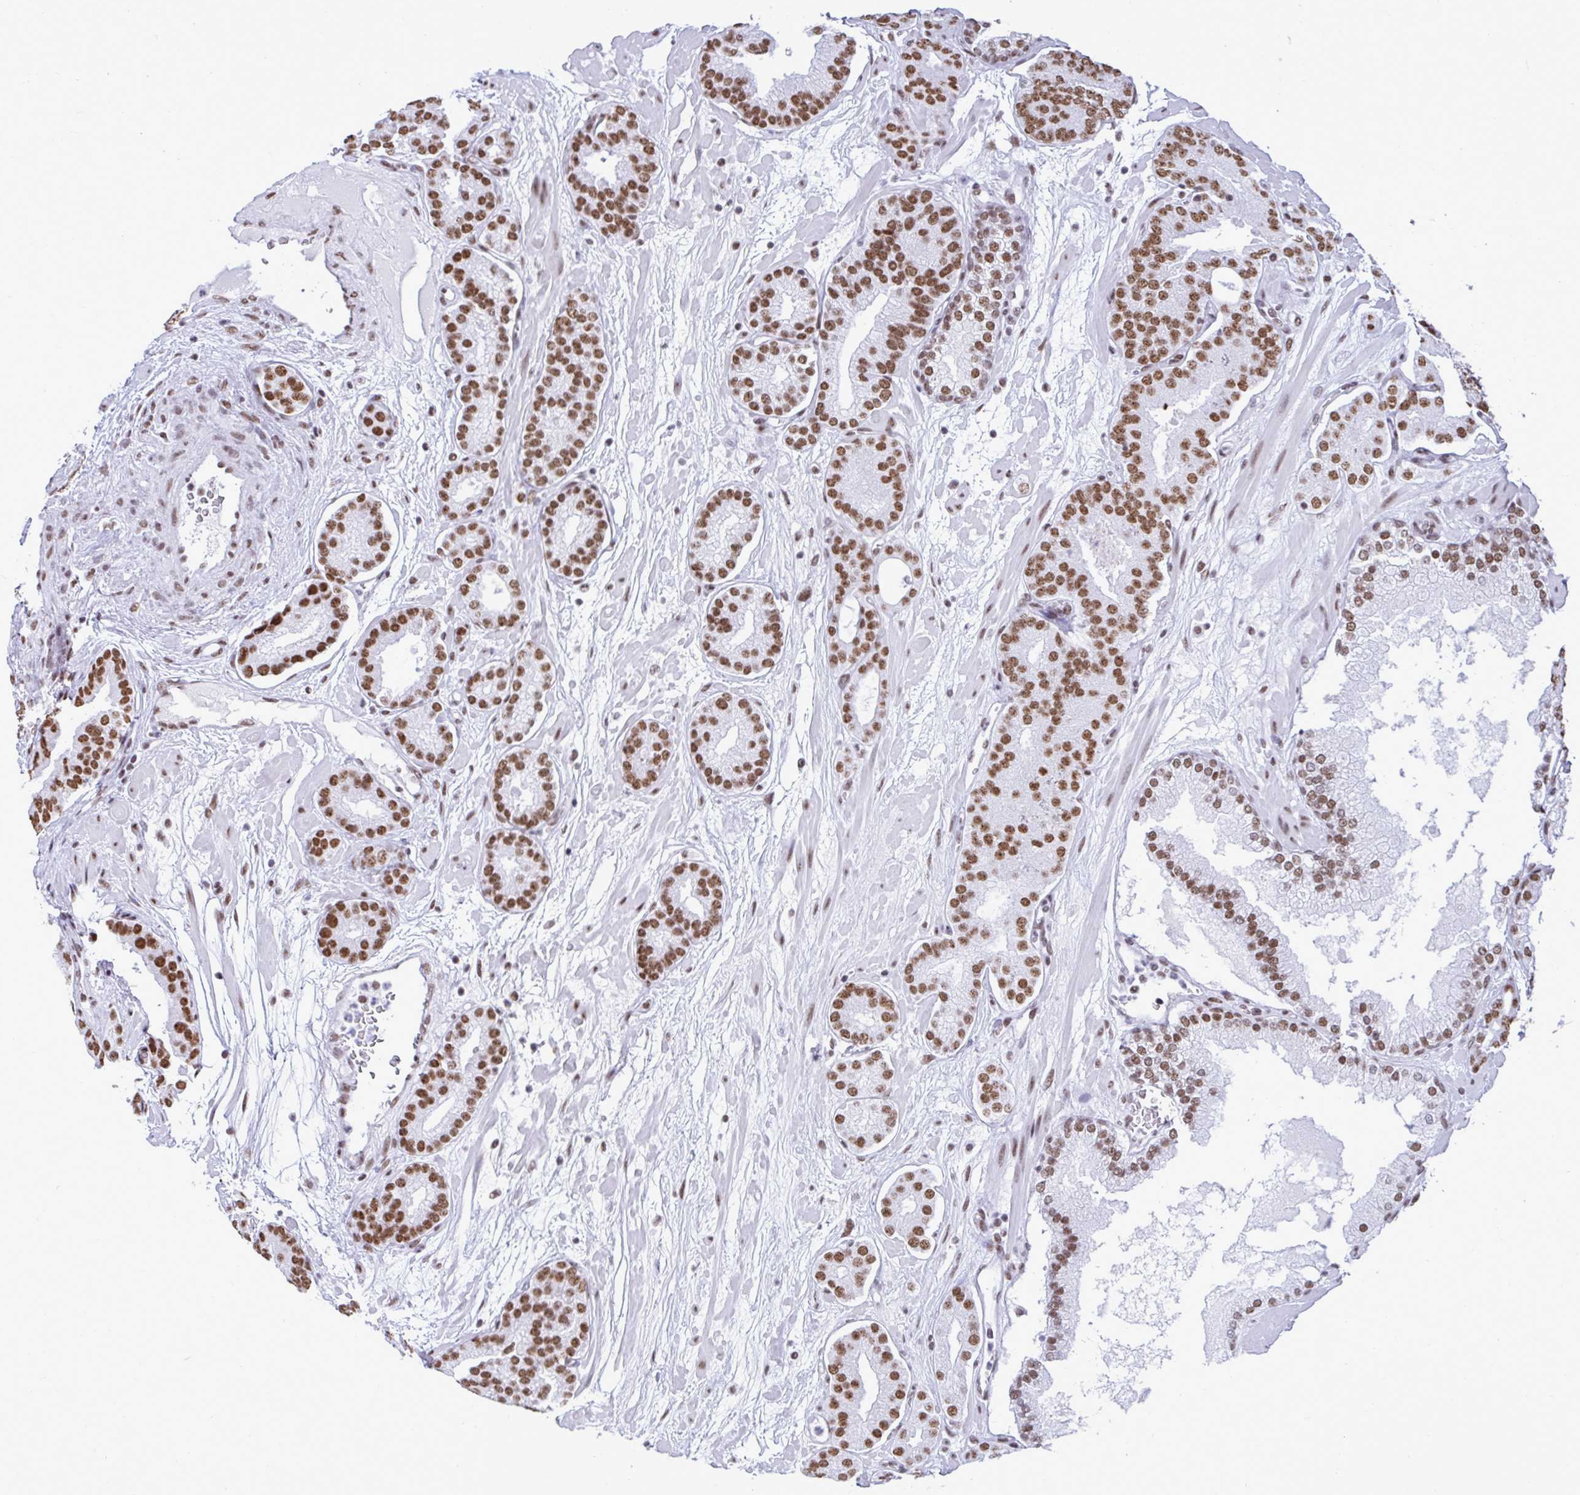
{"staining": {"intensity": "moderate", "quantity": ">75%", "location": "nuclear"}, "tissue": "prostate cancer", "cell_type": "Tumor cells", "image_type": "cancer", "snomed": [{"axis": "morphology", "description": "Adenocarcinoma, High grade"}, {"axis": "topography", "description": "Prostate"}], "caption": "An IHC image of tumor tissue is shown. Protein staining in brown labels moderate nuclear positivity in prostate cancer (high-grade adenocarcinoma) within tumor cells.", "gene": "DDX52", "patient": {"sex": "male", "age": 66}}